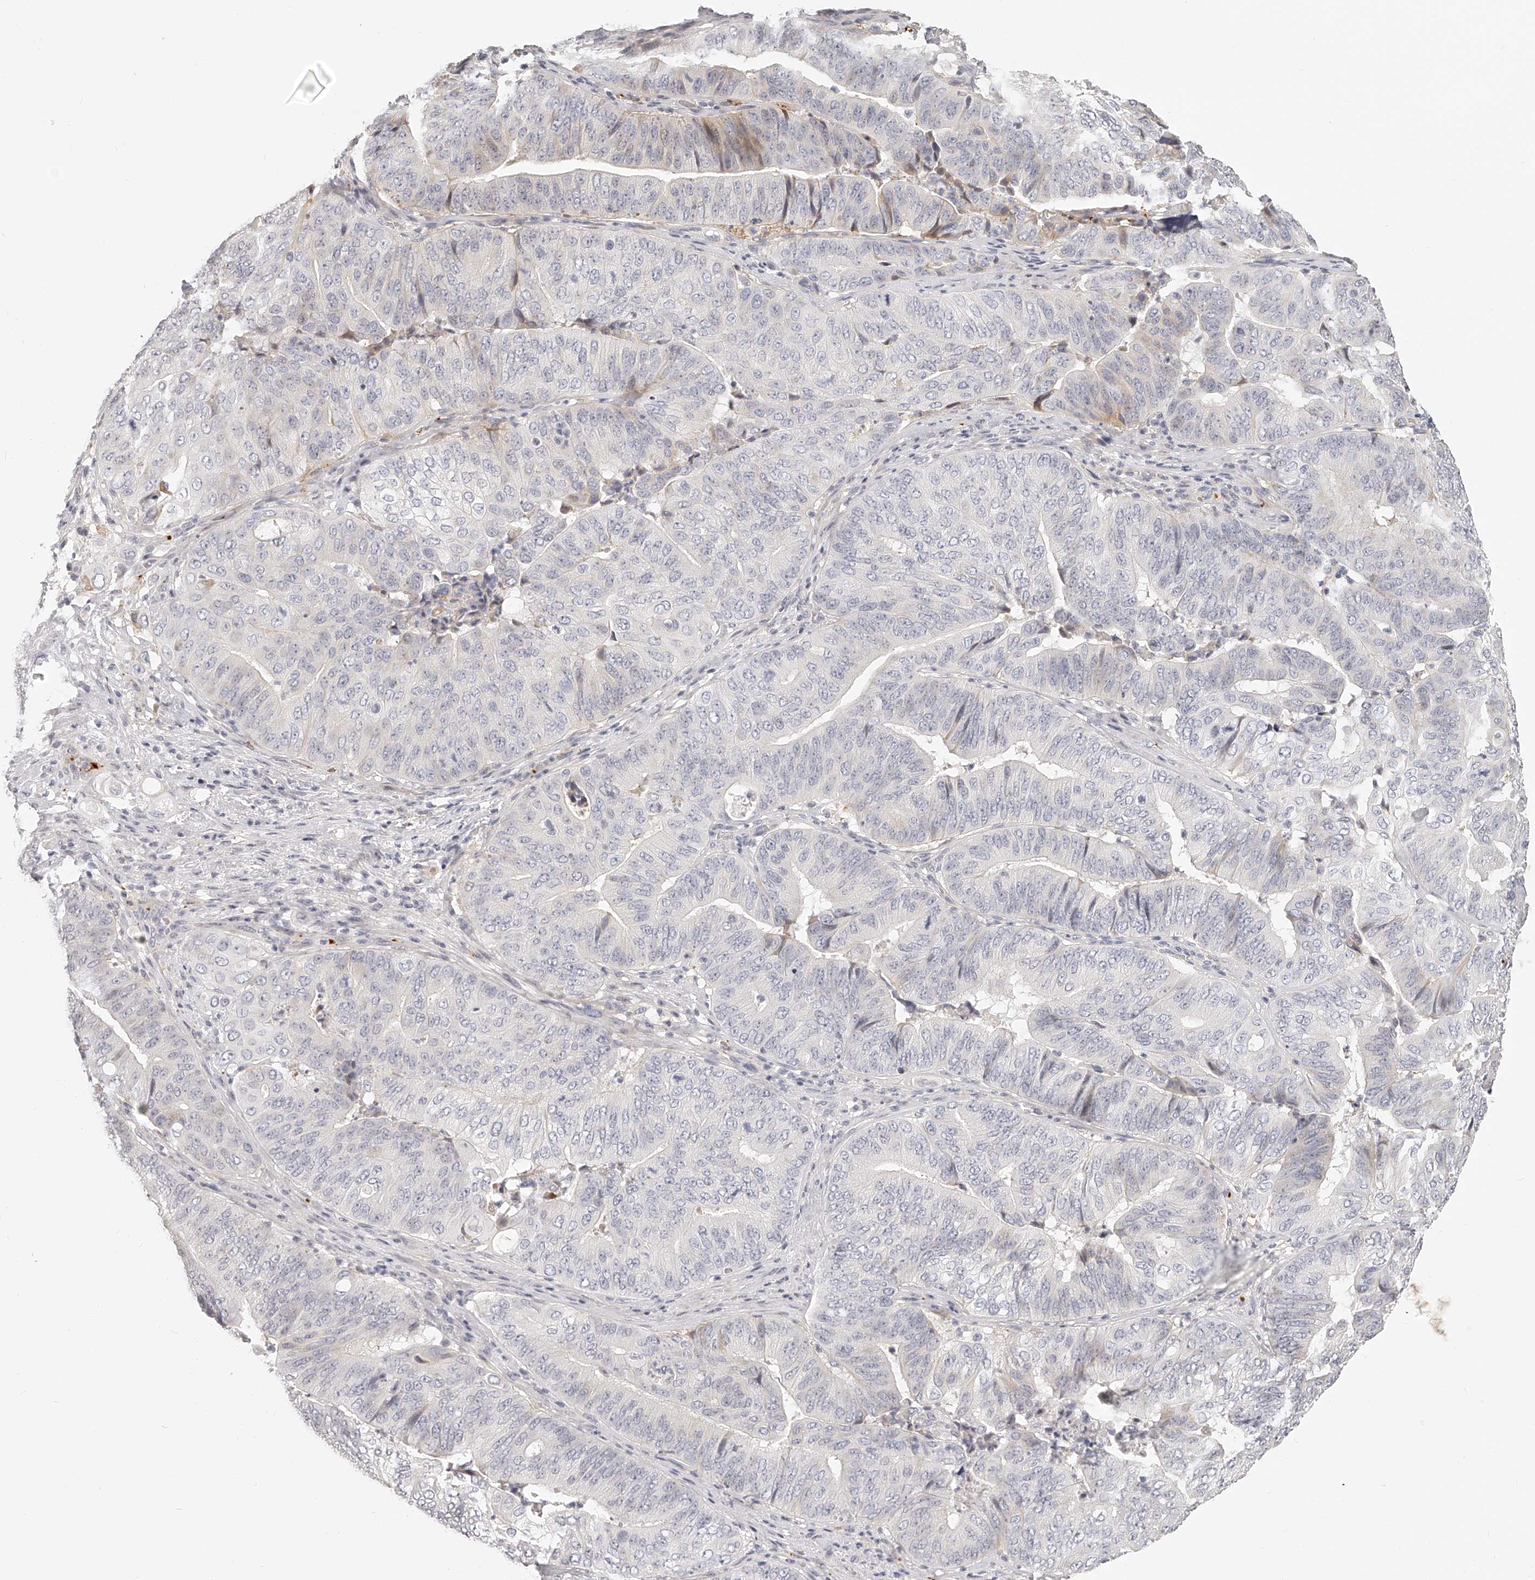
{"staining": {"intensity": "weak", "quantity": "<25%", "location": "cytoplasmic/membranous,nuclear"}, "tissue": "pancreatic cancer", "cell_type": "Tumor cells", "image_type": "cancer", "snomed": [{"axis": "morphology", "description": "Adenocarcinoma, NOS"}, {"axis": "topography", "description": "Pancreas"}], "caption": "High power microscopy photomicrograph of an immunohistochemistry (IHC) histopathology image of adenocarcinoma (pancreatic), revealing no significant expression in tumor cells.", "gene": "ITGB3", "patient": {"sex": "female", "age": 77}}